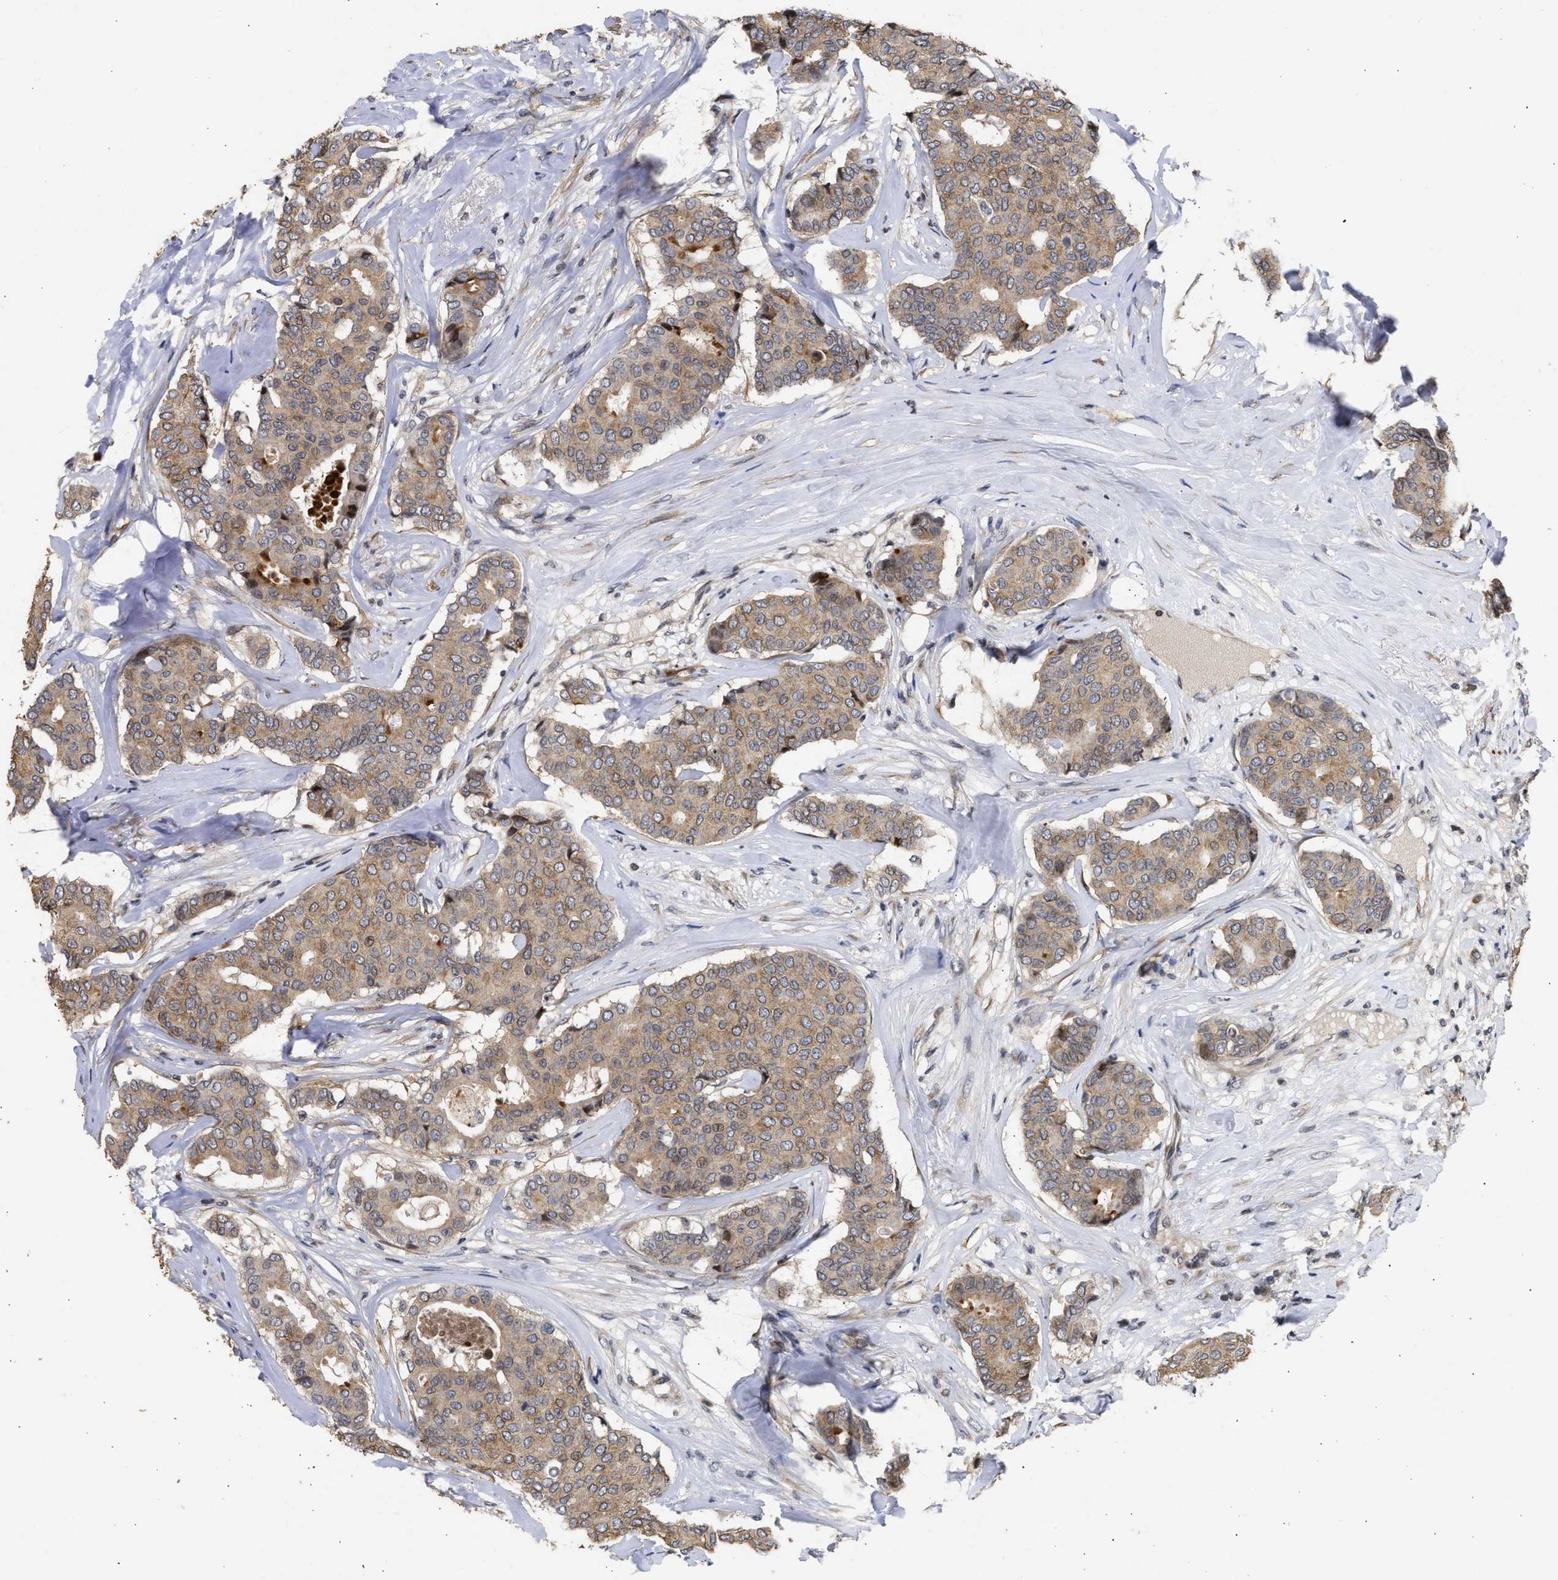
{"staining": {"intensity": "weak", "quantity": ">75%", "location": "cytoplasmic/membranous,nuclear"}, "tissue": "breast cancer", "cell_type": "Tumor cells", "image_type": "cancer", "snomed": [{"axis": "morphology", "description": "Duct carcinoma"}, {"axis": "topography", "description": "Breast"}], "caption": "The immunohistochemical stain highlights weak cytoplasmic/membranous and nuclear staining in tumor cells of breast intraductal carcinoma tissue. (DAB (3,3'-diaminobenzidine) = brown stain, brightfield microscopy at high magnification).", "gene": "ENSG00000142539", "patient": {"sex": "female", "age": 75}}